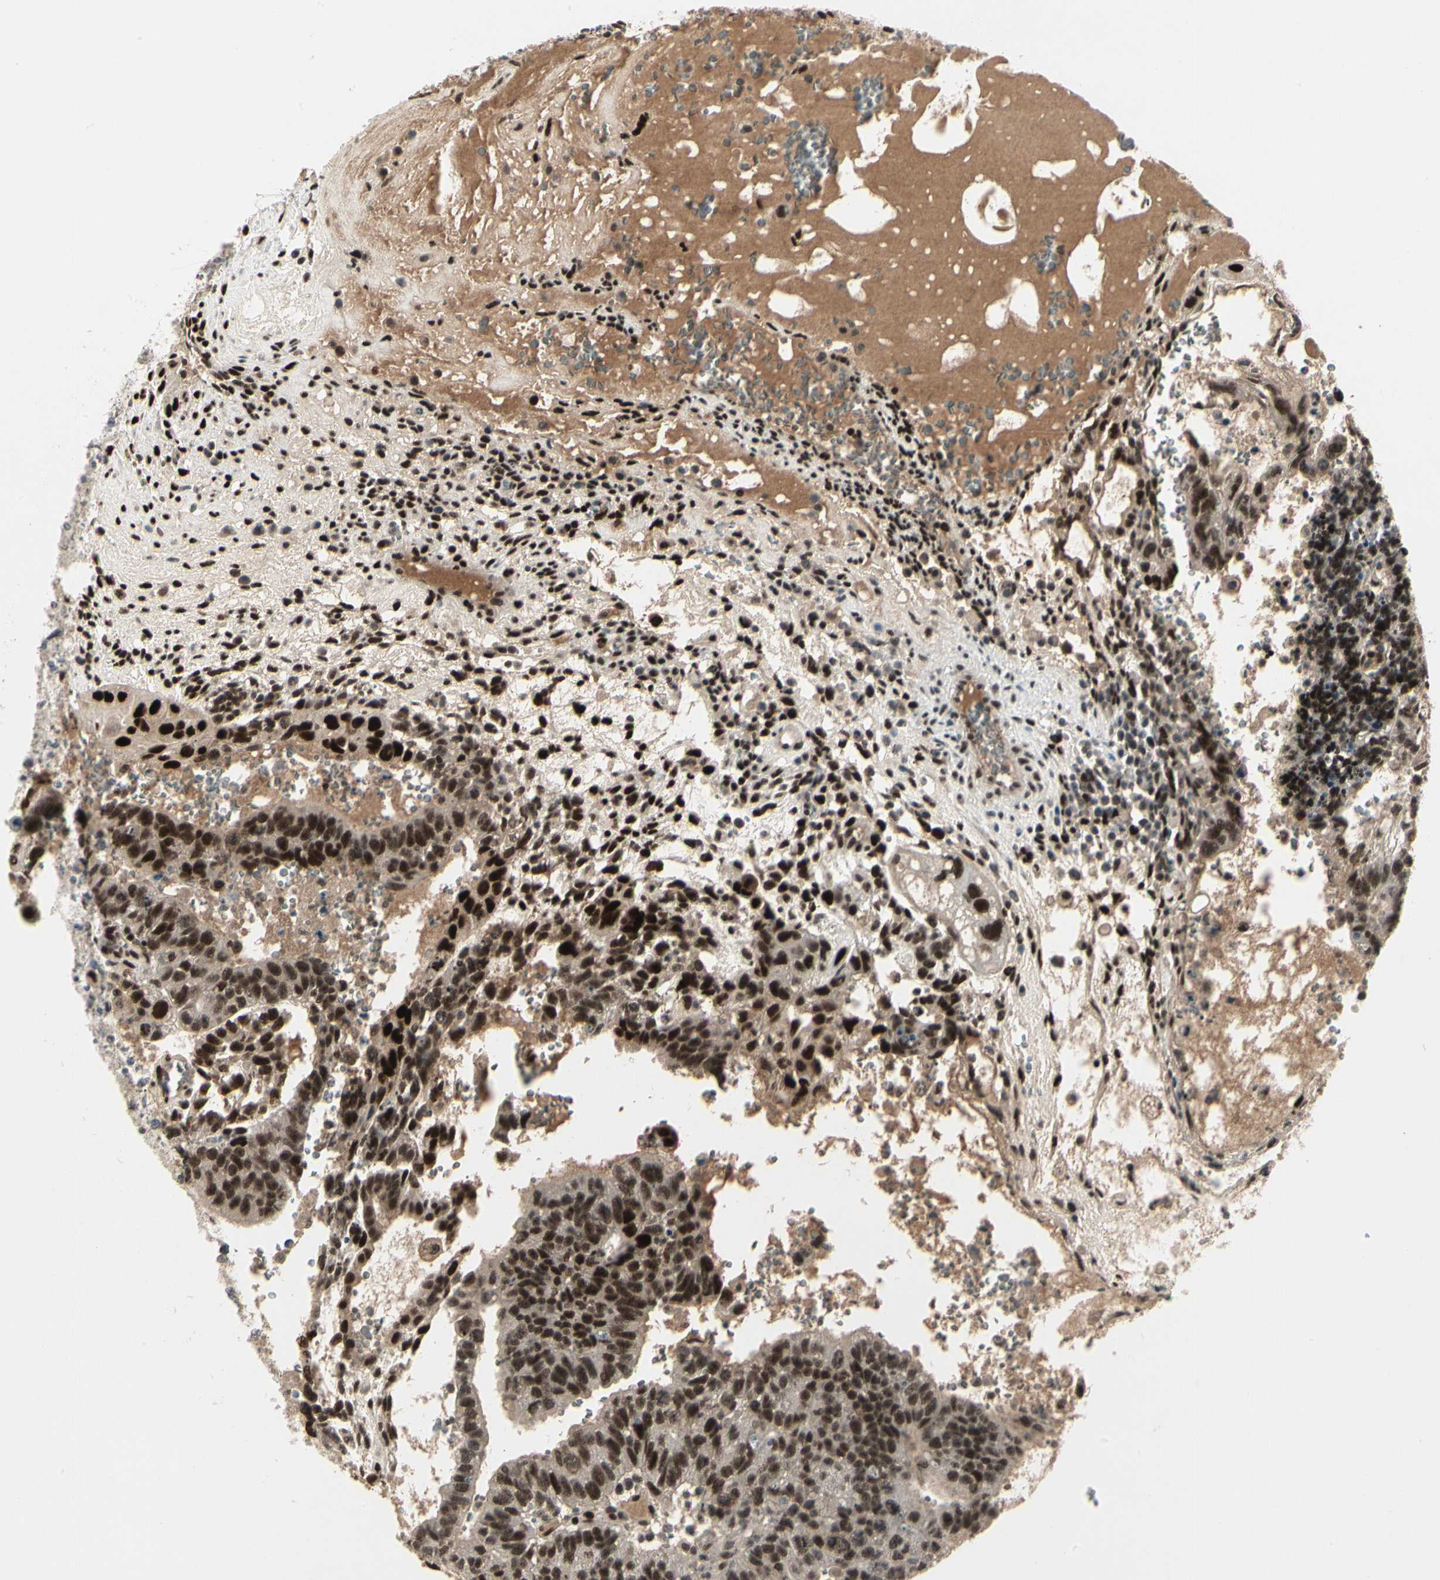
{"staining": {"intensity": "strong", "quantity": ">75%", "location": "nuclear"}, "tissue": "testis cancer", "cell_type": "Tumor cells", "image_type": "cancer", "snomed": [{"axis": "morphology", "description": "Seminoma, NOS"}, {"axis": "morphology", "description": "Carcinoma, Embryonal, NOS"}, {"axis": "topography", "description": "Testis"}], "caption": "Immunohistochemistry (IHC) micrograph of neoplastic tissue: seminoma (testis) stained using immunohistochemistry (IHC) displays high levels of strong protein expression localized specifically in the nuclear of tumor cells, appearing as a nuclear brown color.", "gene": "FOXJ2", "patient": {"sex": "male", "age": 52}}